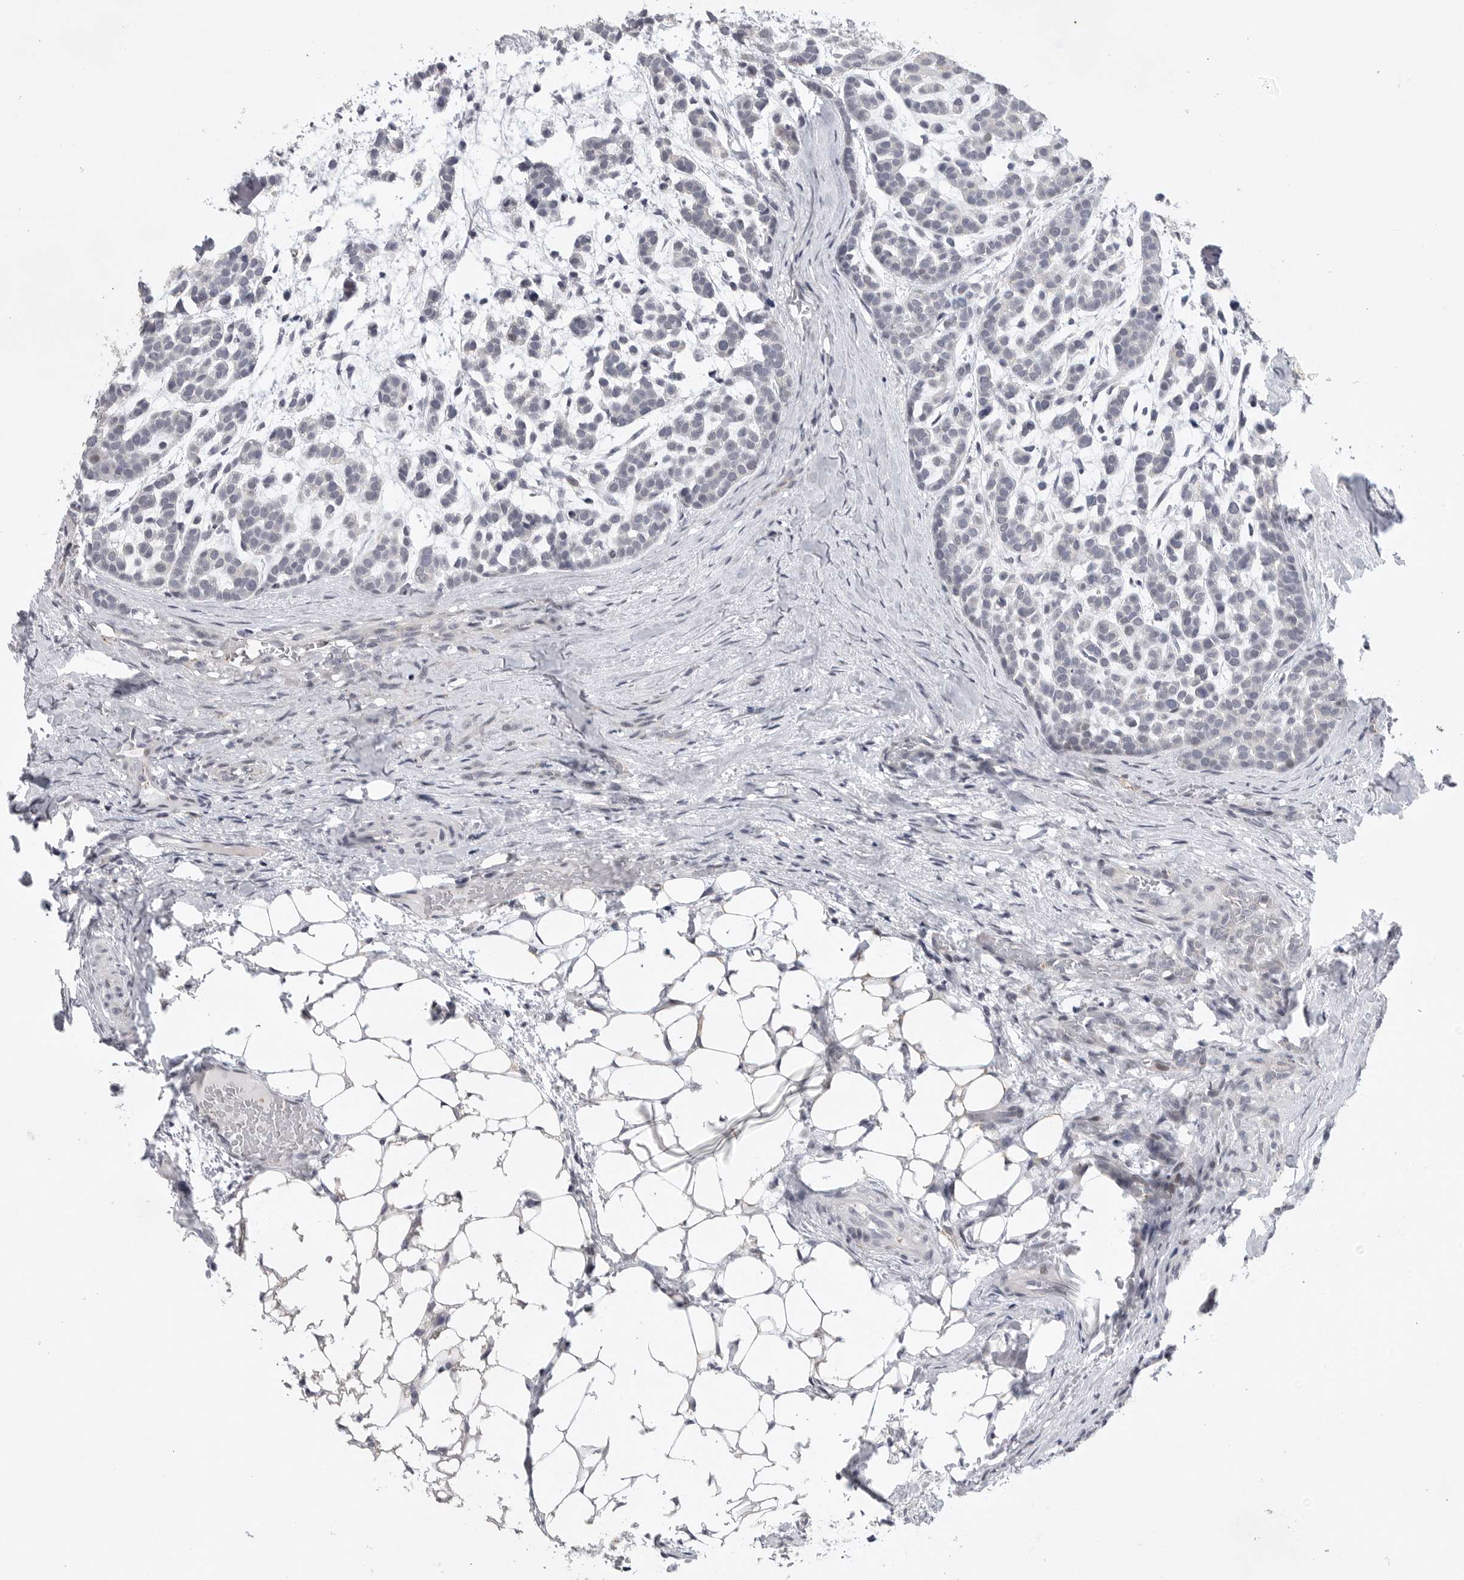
{"staining": {"intensity": "negative", "quantity": "none", "location": "none"}, "tissue": "head and neck cancer", "cell_type": "Tumor cells", "image_type": "cancer", "snomed": [{"axis": "morphology", "description": "Adenocarcinoma, NOS"}, {"axis": "morphology", "description": "Adenoma, NOS"}, {"axis": "topography", "description": "Head-Neck"}], "caption": "Image shows no significant protein positivity in tumor cells of head and neck adenoma.", "gene": "FBXO43", "patient": {"sex": "female", "age": 55}}